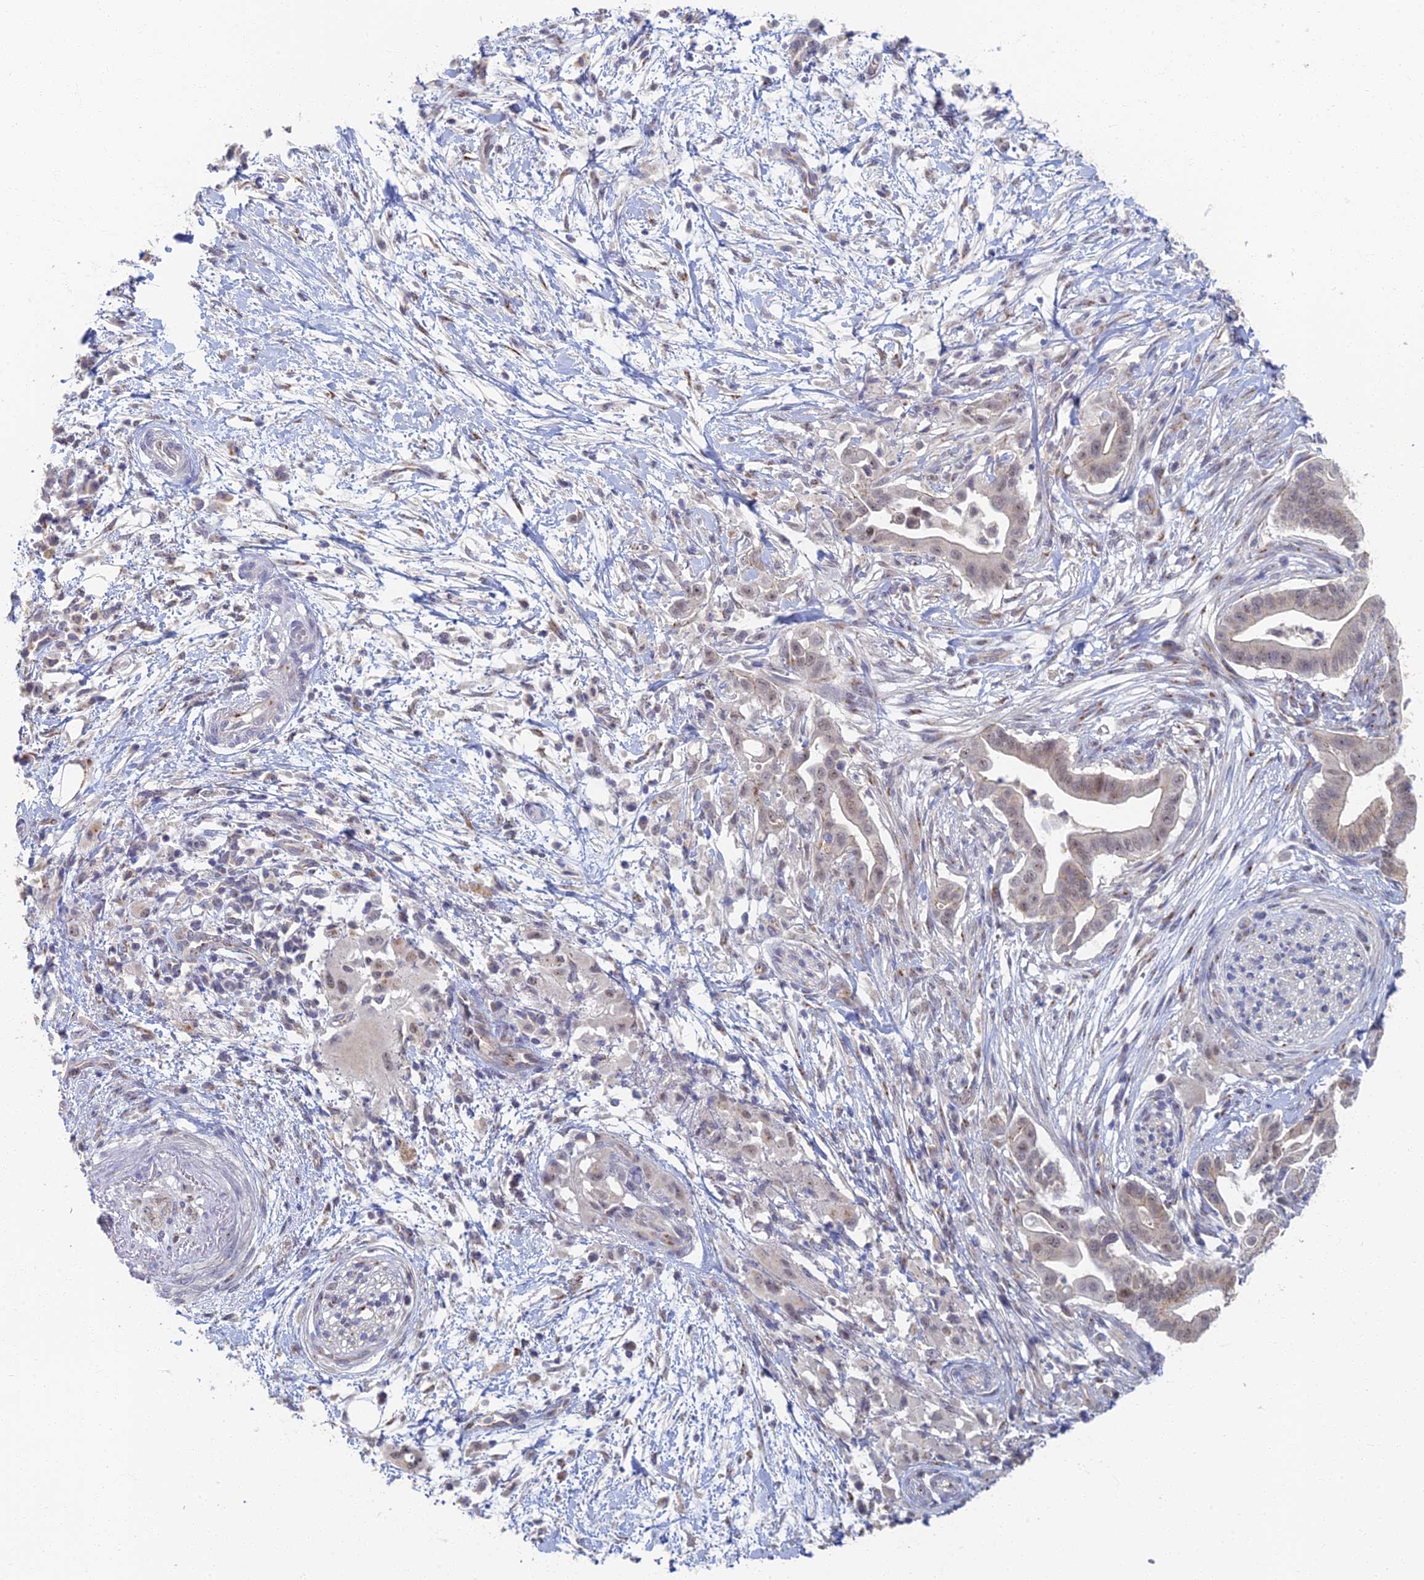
{"staining": {"intensity": "negative", "quantity": "none", "location": "none"}, "tissue": "pancreatic cancer", "cell_type": "Tumor cells", "image_type": "cancer", "snomed": [{"axis": "morphology", "description": "Adenocarcinoma, NOS"}, {"axis": "topography", "description": "Pancreas"}], "caption": "This is an immunohistochemistry (IHC) image of human pancreatic cancer. There is no positivity in tumor cells.", "gene": "GPATCH1", "patient": {"sex": "male", "age": 68}}